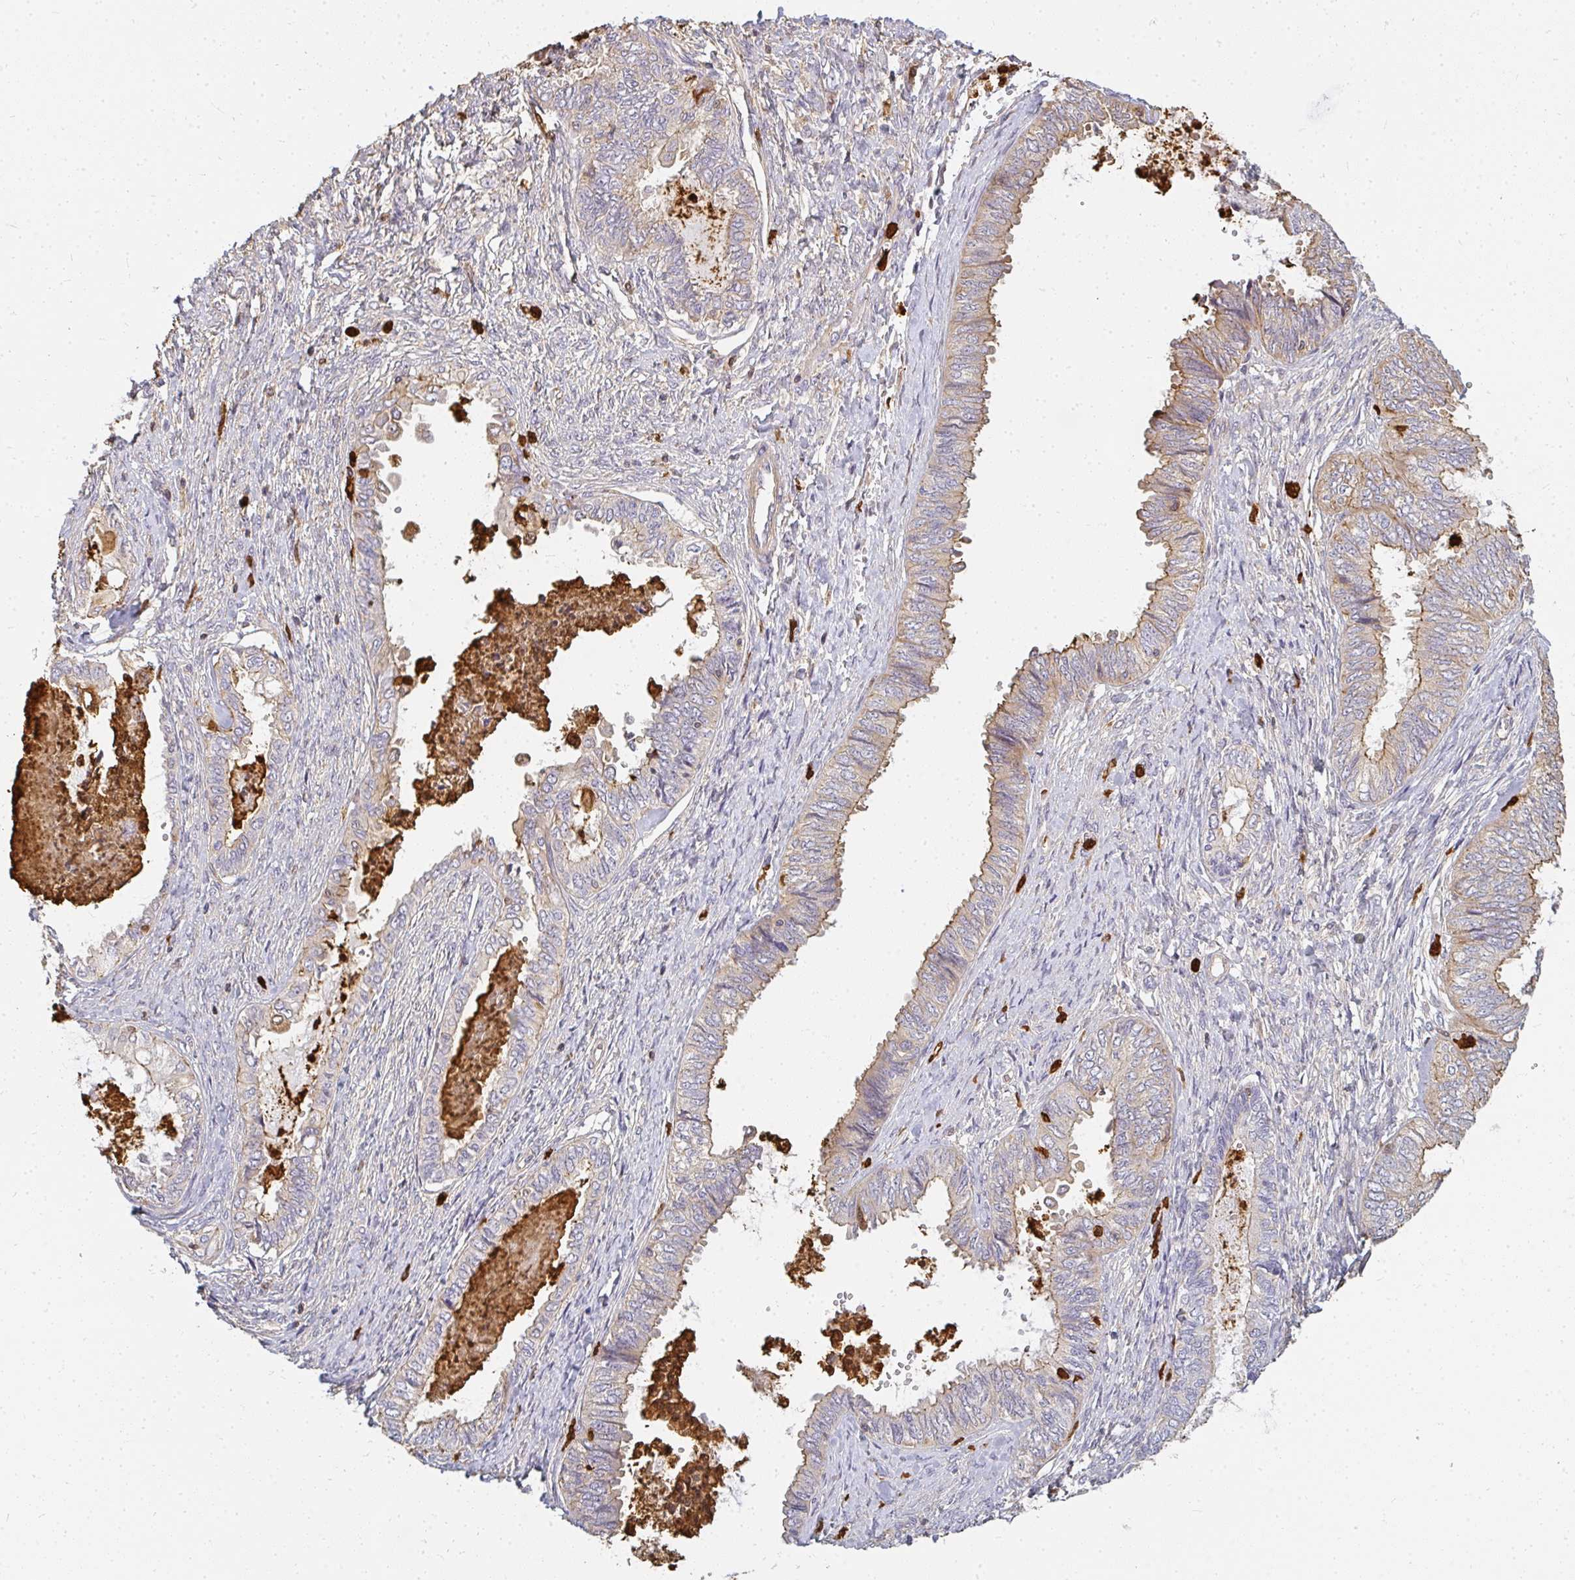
{"staining": {"intensity": "moderate", "quantity": "25%-75%", "location": "cytoplasmic/membranous"}, "tissue": "ovarian cancer", "cell_type": "Tumor cells", "image_type": "cancer", "snomed": [{"axis": "morphology", "description": "Carcinoma, endometroid"}, {"axis": "topography", "description": "Ovary"}], "caption": "Immunohistochemical staining of ovarian cancer reveals medium levels of moderate cytoplasmic/membranous protein positivity in approximately 25%-75% of tumor cells. (DAB (3,3'-diaminobenzidine) IHC with brightfield microscopy, high magnification).", "gene": "CNTRL", "patient": {"sex": "female", "age": 70}}